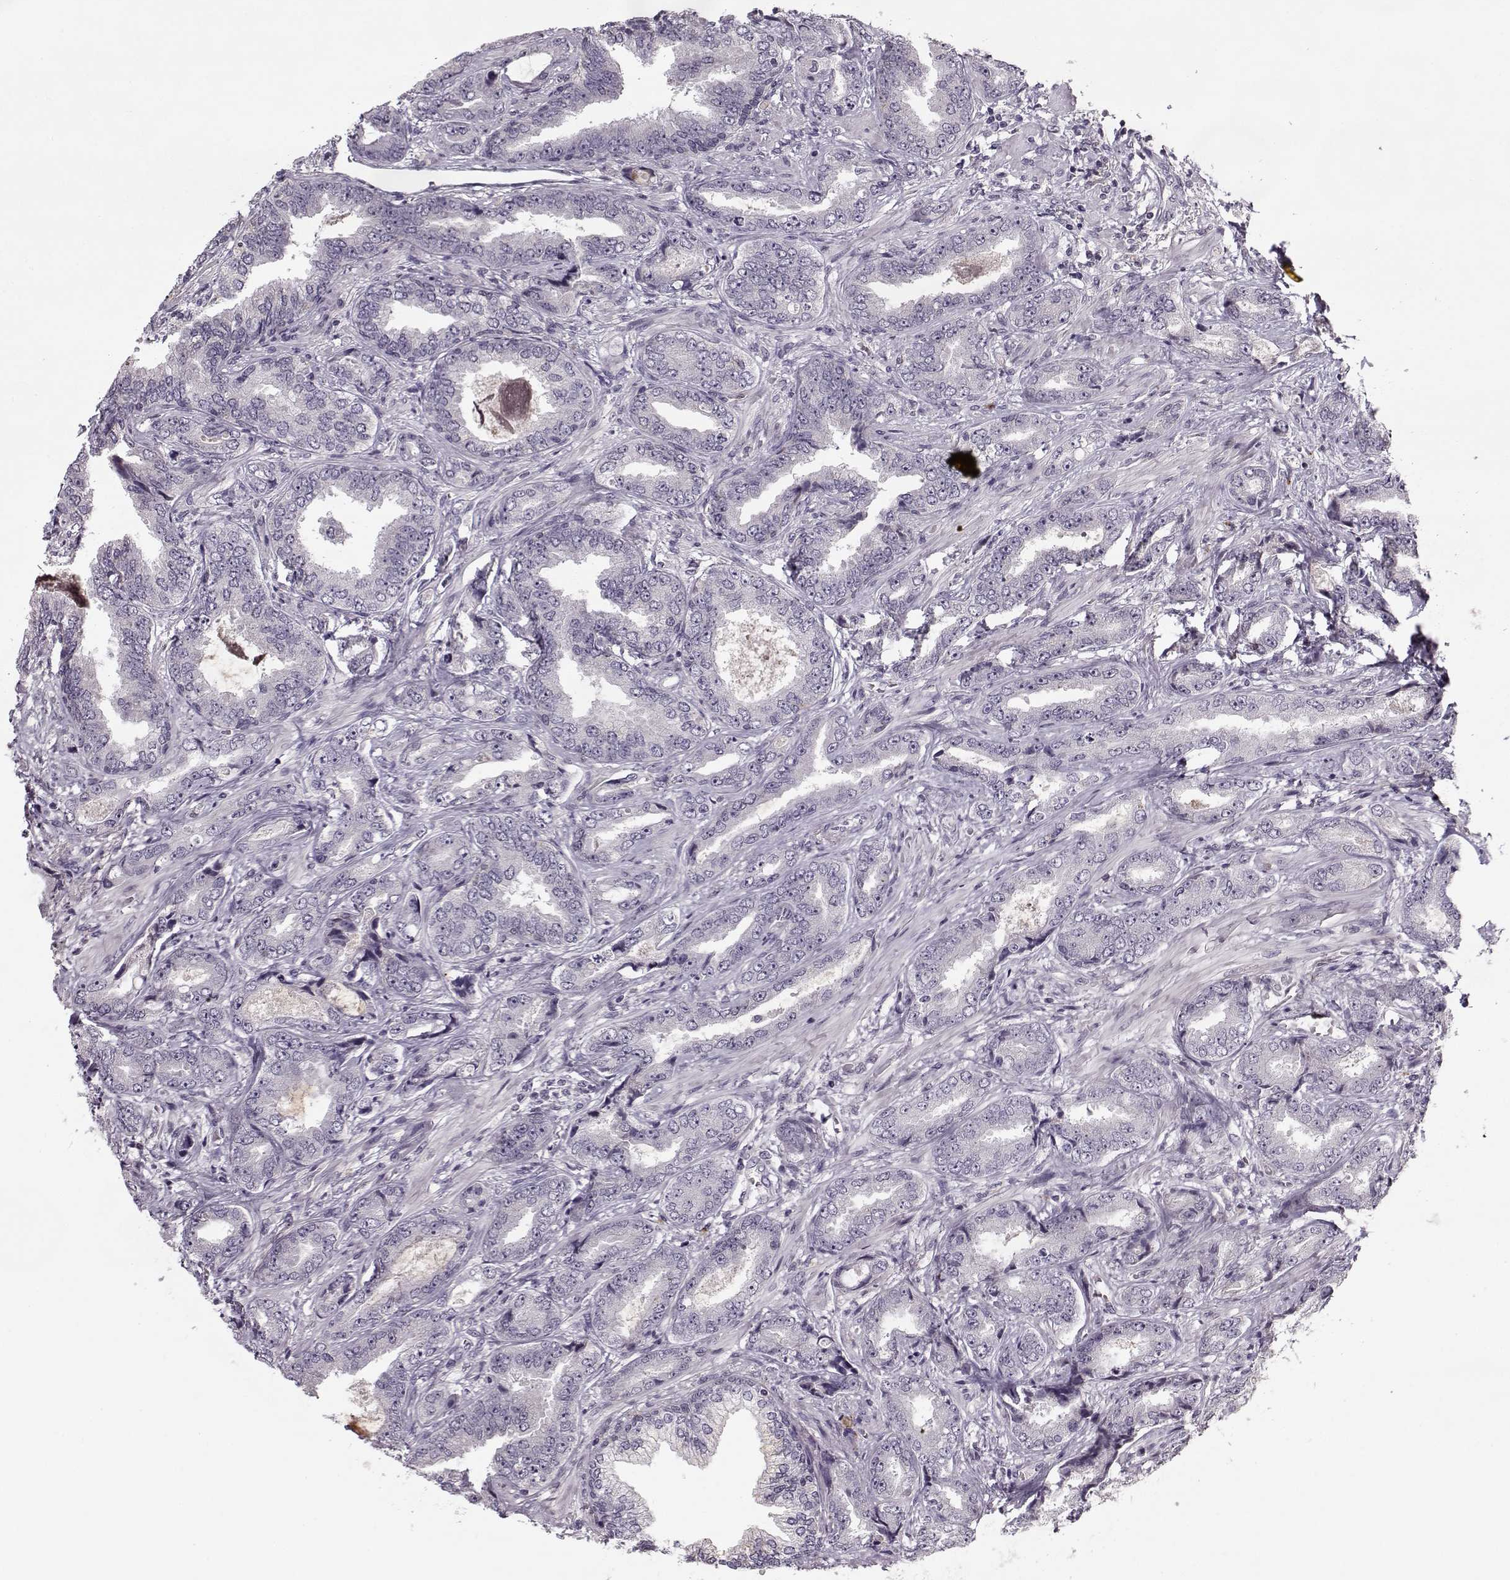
{"staining": {"intensity": "negative", "quantity": "none", "location": "none"}, "tissue": "prostate cancer", "cell_type": "Tumor cells", "image_type": "cancer", "snomed": [{"axis": "morphology", "description": "Adenocarcinoma, Low grade"}, {"axis": "topography", "description": "Prostate"}], "caption": "Low-grade adenocarcinoma (prostate) was stained to show a protein in brown. There is no significant staining in tumor cells.", "gene": "ACOT11", "patient": {"sex": "male", "age": 68}}